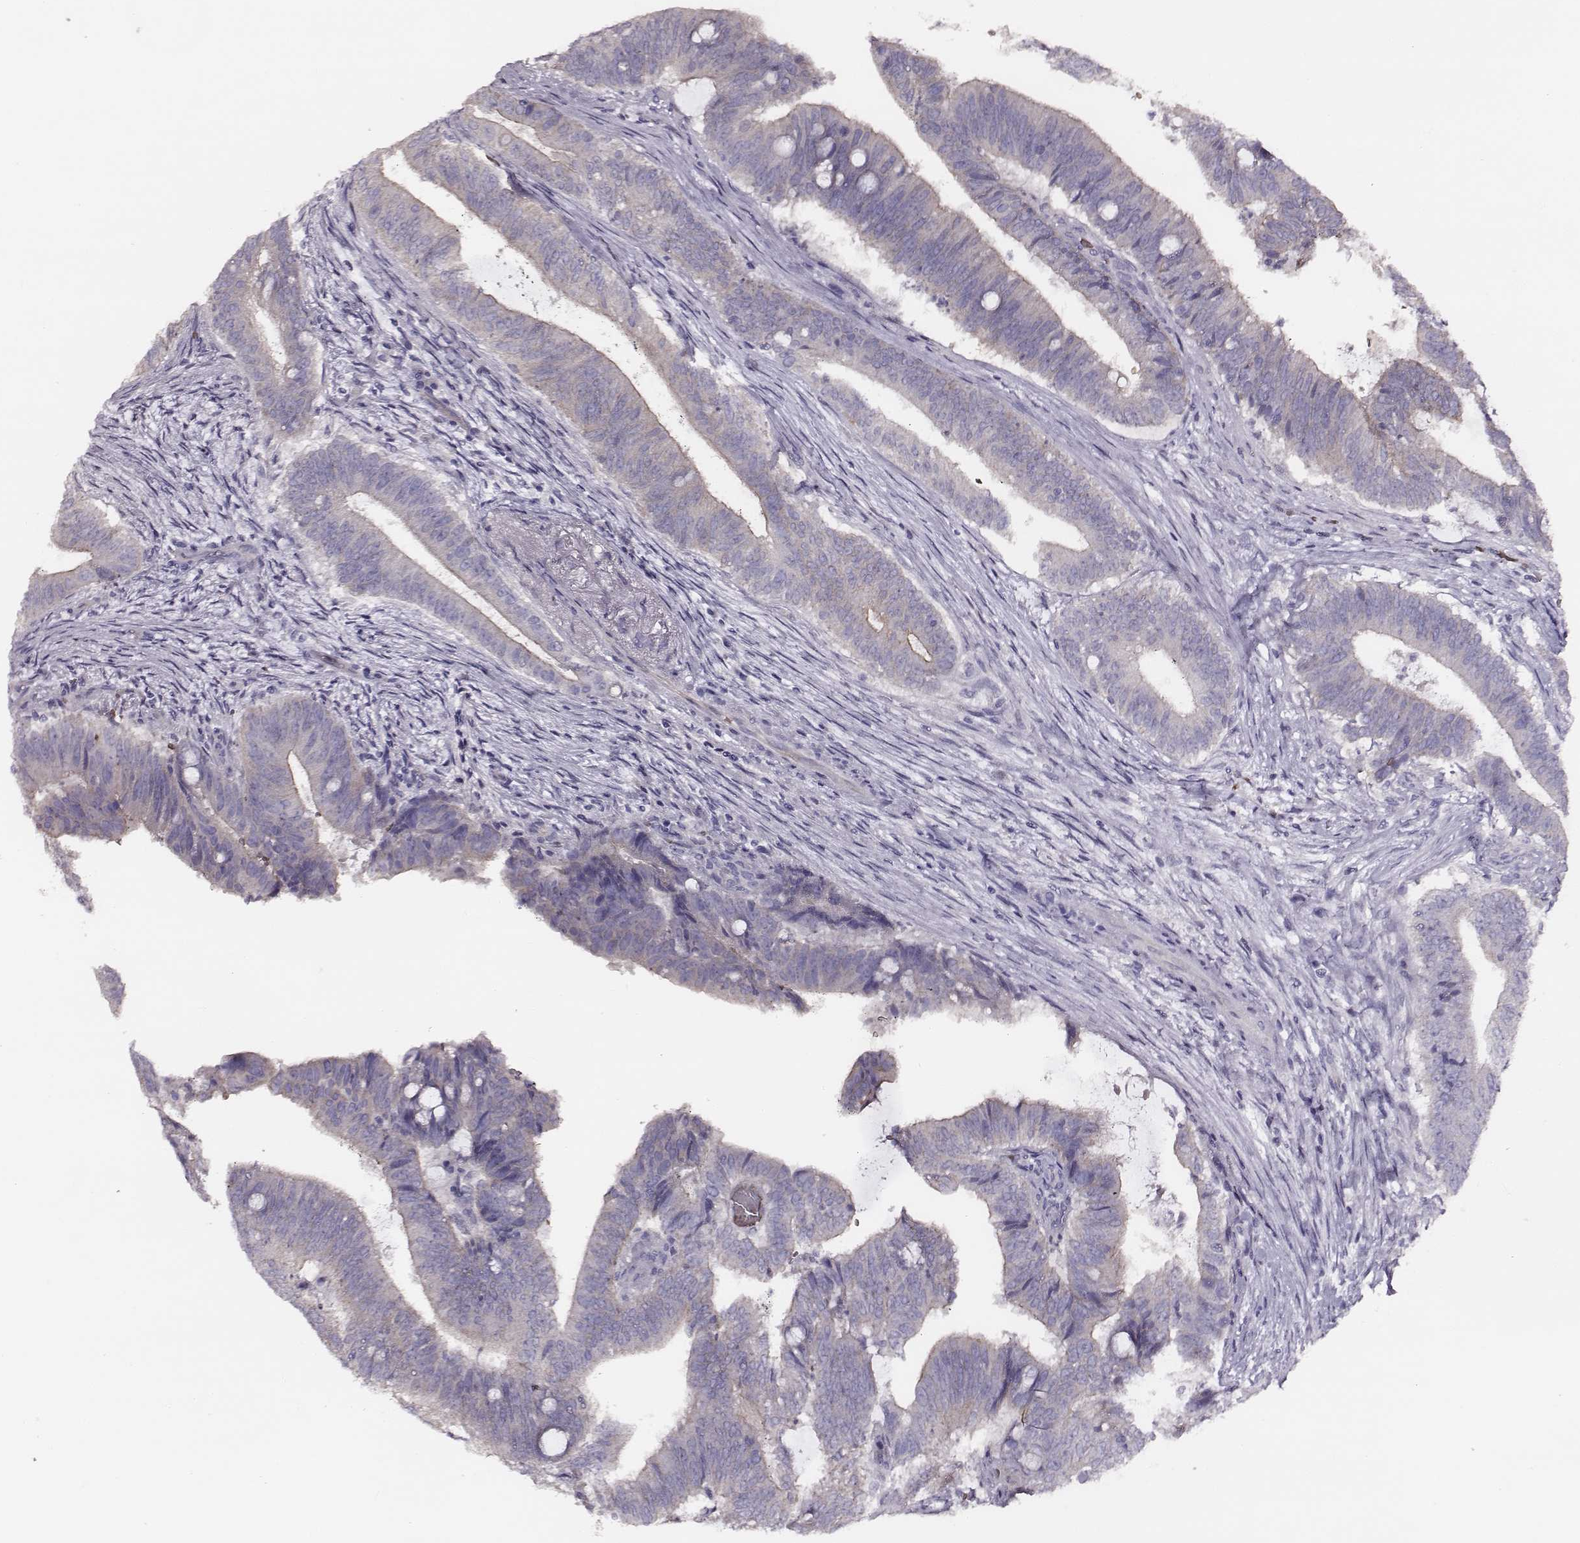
{"staining": {"intensity": "negative", "quantity": "none", "location": "none"}, "tissue": "colorectal cancer", "cell_type": "Tumor cells", "image_type": "cancer", "snomed": [{"axis": "morphology", "description": "Adenocarcinoma, NOS"}, {"axis": "topography", "description": "Colon"}], "caption": "DAB immunohistochemical staining of colorectal cancer (adenocarcinoma) demonstrates no significant positivity in tumor cells. The staining was performed using DAB to visualize the protein expression in brown, while the nuclei were stained in blue with hematoxylin (Magnification: 20x).", "gene": "AADAT", "patient": {"sex": "female", "age": 43}}